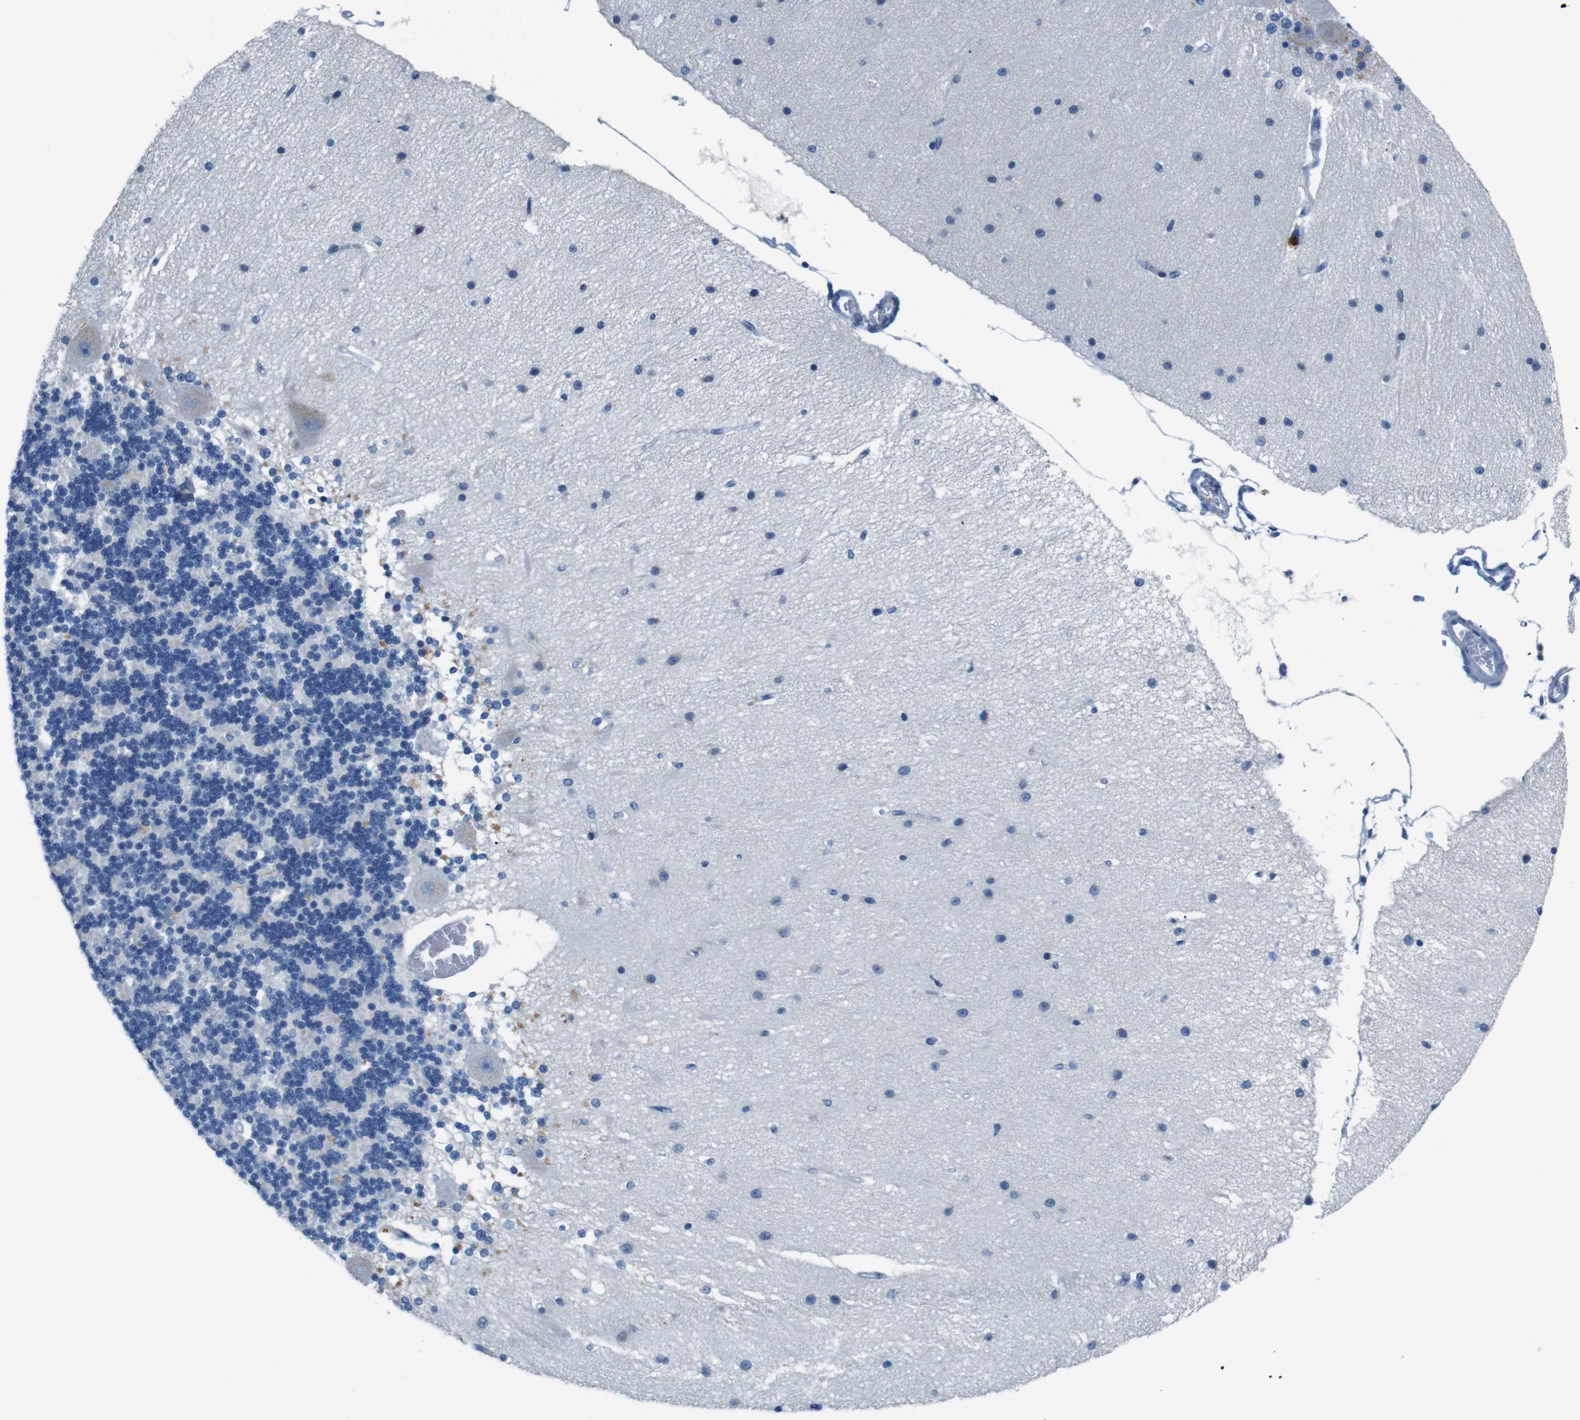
{"staining": {"intensity": "negative", "quantity": "none", "location": "none"}, "tissue": "cerebellum", "cell_type": "Cells in granular layer", "image_type": "normal", "snomed": [{"axis": "morphology", "description": "Normal tissue, NOS"}, {"axis": "topography", "description": "Cerebellum"}], "caption": "Protein analysis of benign cerebellum shows no significant staining in cells in granular layer. Brightfield microscopy of immunohistochemistry stained with DAB (3,3'-diaminobenzidine) (brown) and hematoxylin (blue), captured at high magnification.", "gene": "GOLGA2", "patient": {"sex": "female", "age": 54}}